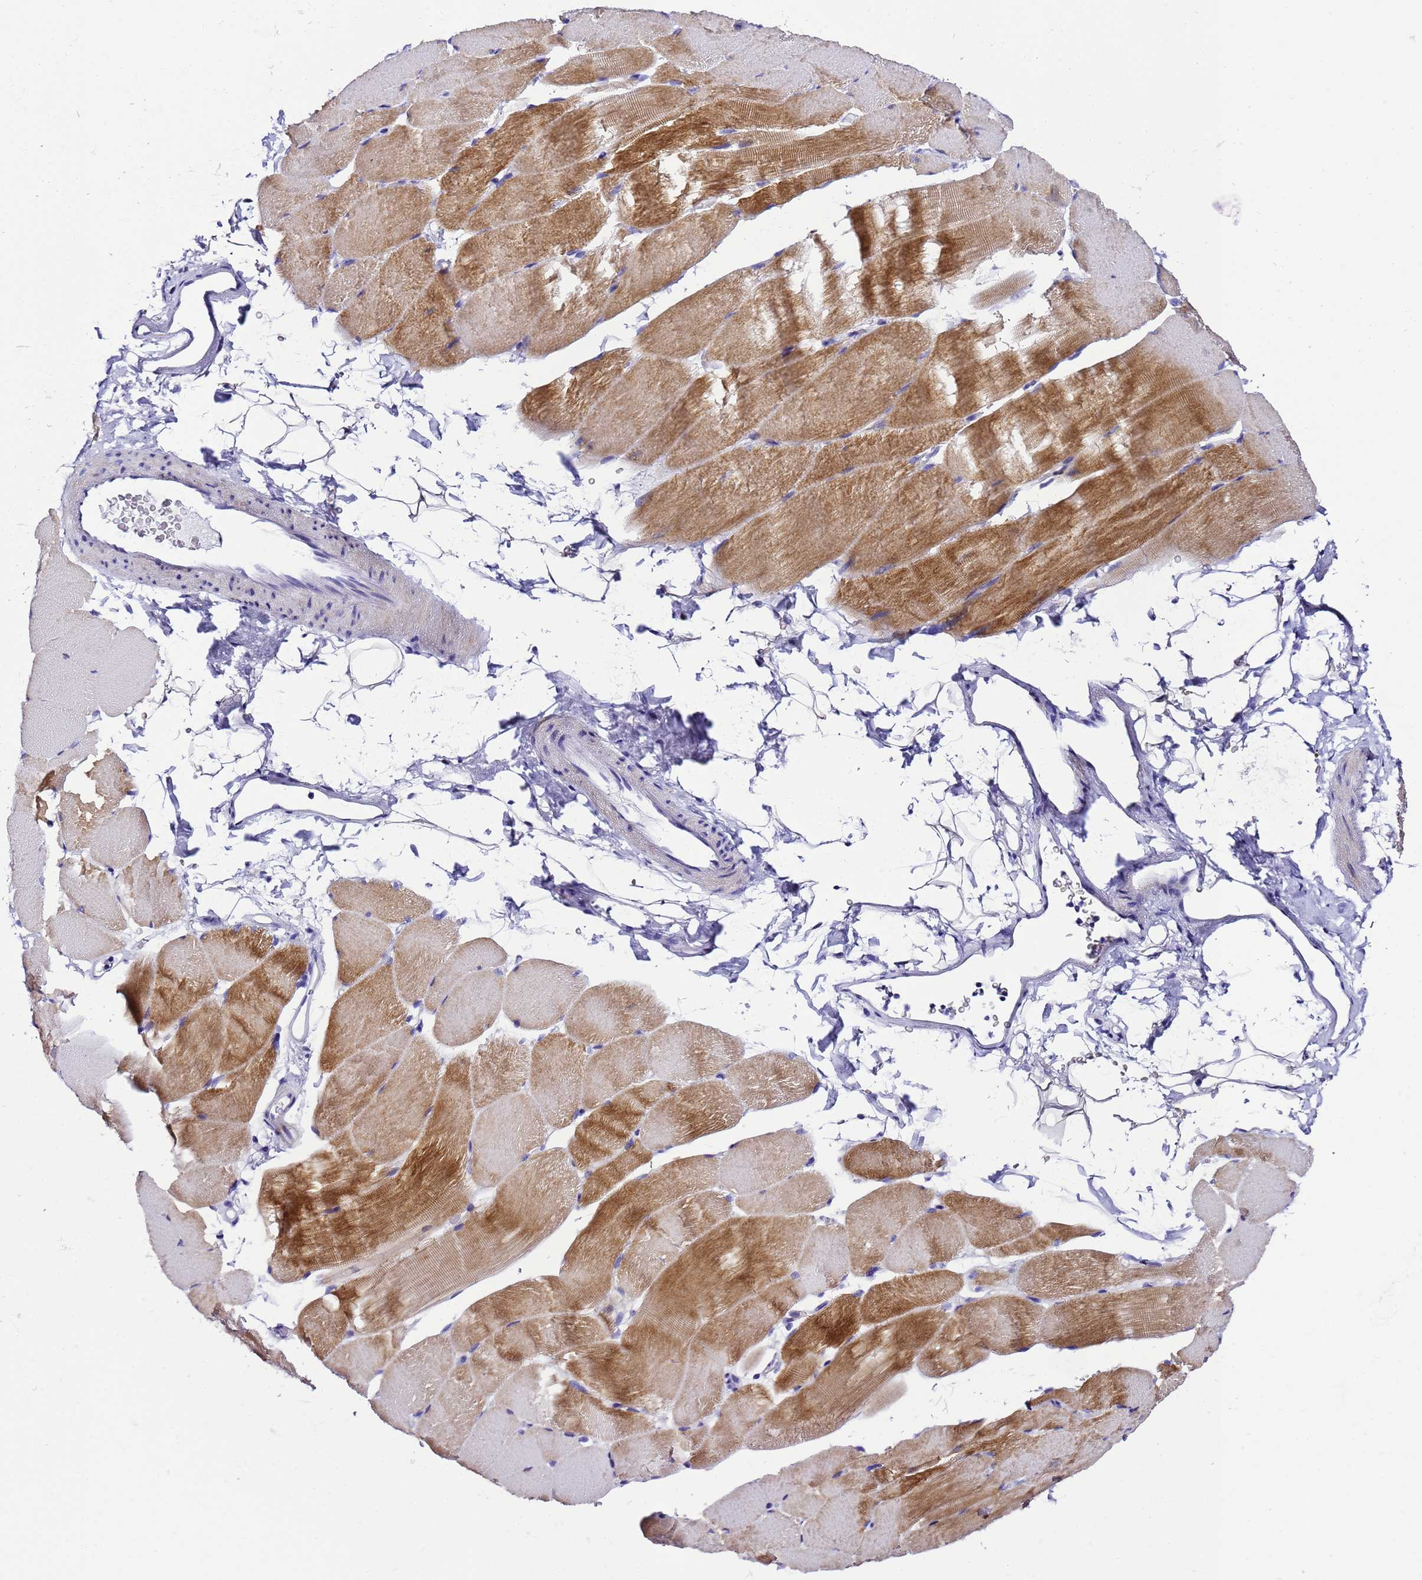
{"staining": {"intensity": "moderate", "quantity": "25%-75%", "location": "cytoplasmic/membranous"}, "tissue": "skeletal muscle", "cell_type": "Myocytes", "image_type": "normal", "snomed": [{"axis": "morphology", "description": "Normal tissue, NOS"}, {"axis": "topography", "description": "Skeletal muscle"}, {"axis": "topography", "description": "Parathyroid gland"}], "caption": "A photomicrograph showing moderate cytoplasmic/membranous positivity in about 25%-75% of myocytes in benign skeletal muscle, as visualized by brown immunohistochemical staining.", "gene": "UGT2A1", "patient": {"sex": "female", "age": 37}}